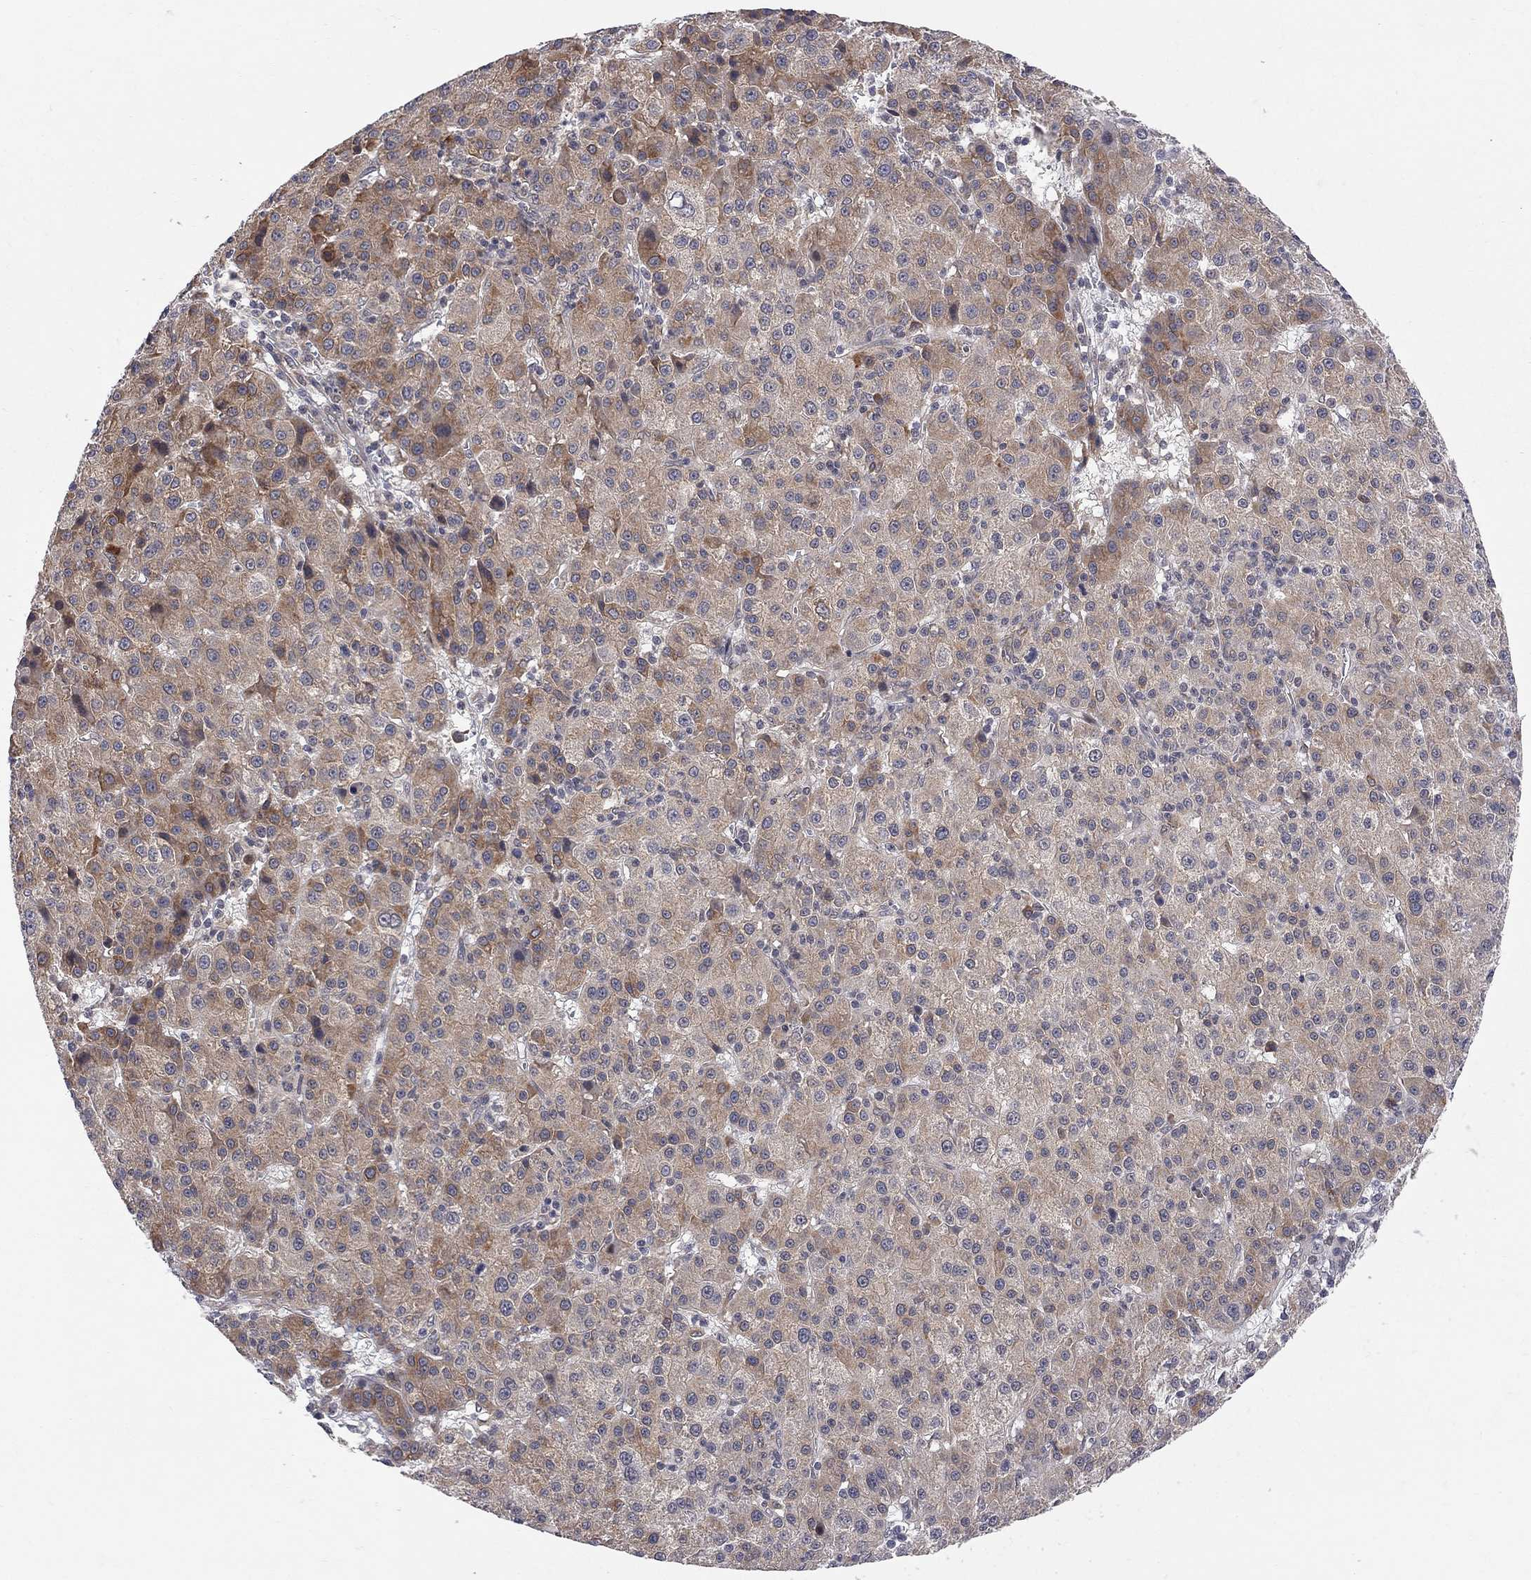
{"staining": {"intensity": "moderate", "quantity": "25%-75%", "location": "cytoplasmic/membranous"}, "tissue": "liver cancer", "cell_type": "Tumor cells", "image_type": "cancer", "snomed": [{"axis": "morphology", "description": "Carcinoma, Hepatocellular, NOS"}, {"axis": "topography", "description": "Liver"}], "caption": "Immunohistochemical staining of liver cancer (hepatocellular carcinoma) reveals moderate cytoplasmic/membranous protein expression in approximately 25%-75% of tumor cells.", "gene": "CNOT11", "patient": {"sex": "female", "age": 60}}